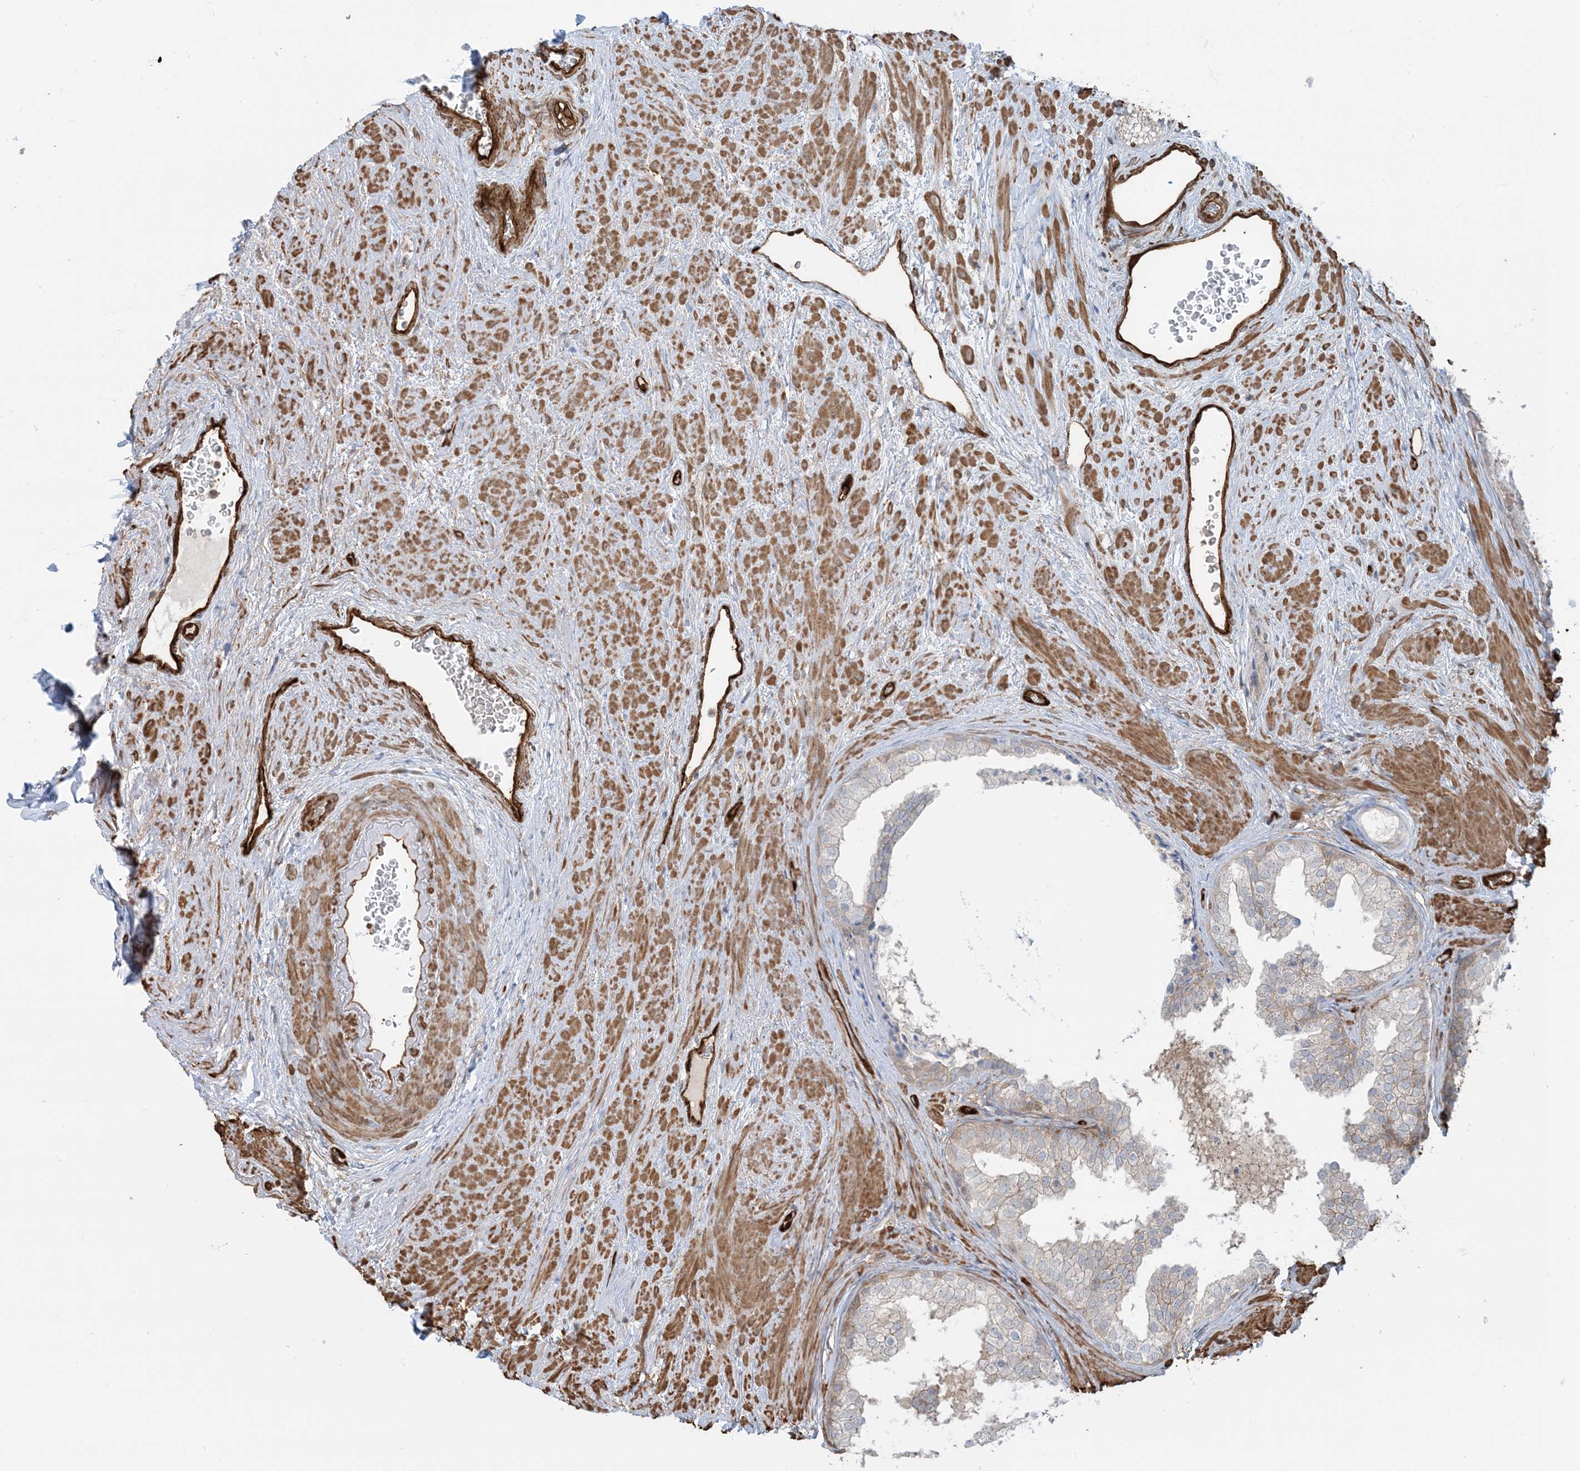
{"staining": {"intensity": "negative", "quantity": "none", "location": "none"}, "tissue": "prostate", "cell_type": "Glandular cells", "image_type": "normal", "snomed": [{"axis": "morphology", "description": "Normal tissue, NOS"}, {"axis": "topography", "description": "Prostate"}], "caption": "This is a histopathology image of immunohistochemistry staining of benign prostate, which shows no positivity in glandular cells.", "gene": "PPM1F", "patient": {"sex": "male", "age": 48}}